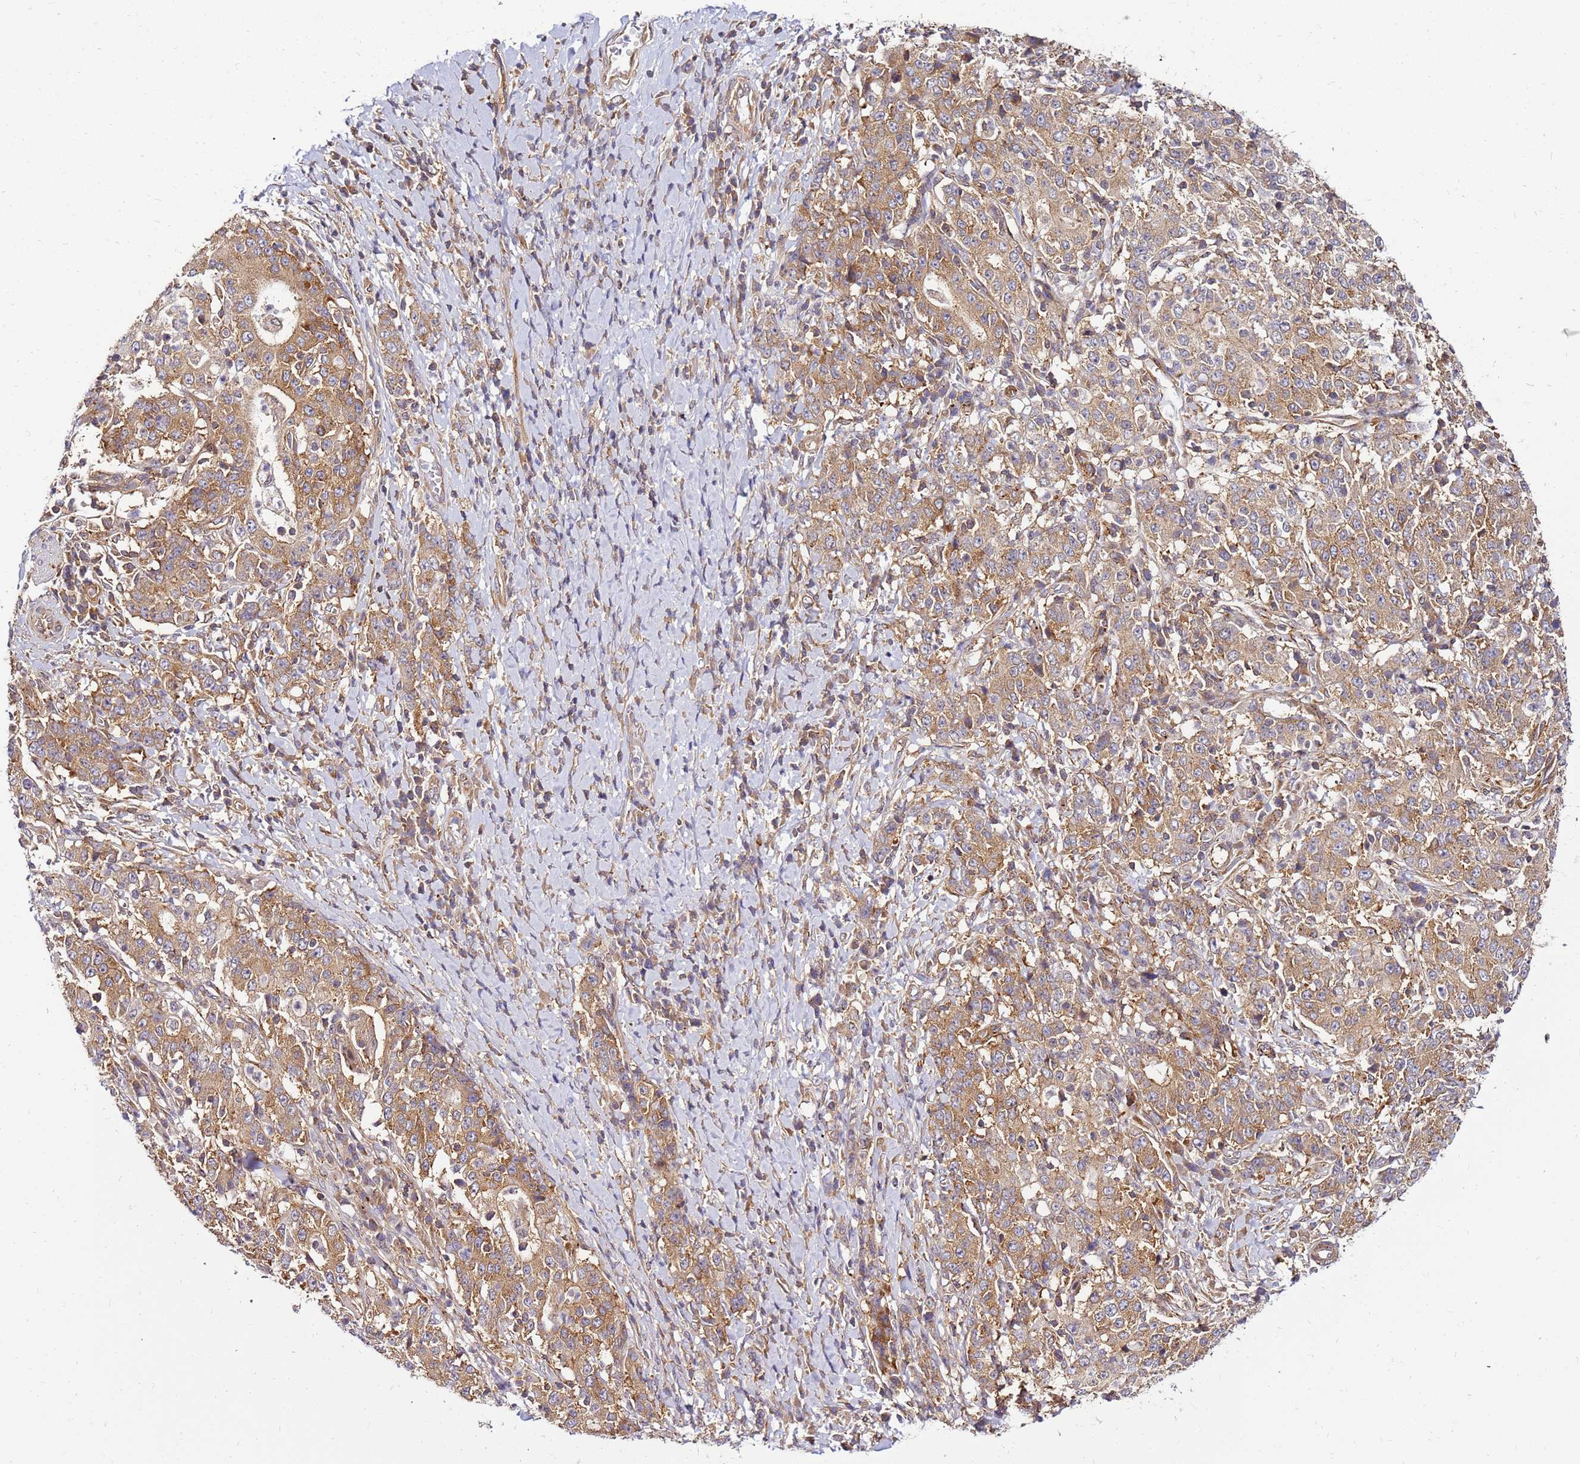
{"staining": {"intensity": "moderate", "quantity": ">75%", "location": "cytoplasmic/membranous"}, "tissue": "stomach cancer", "cell_type": "Tumor cells", "image_type": "cancer", "snomed": [{"axis": "morphology", "description": "Normal tissue, NOS"}, {"axis": "morphology", "description": "Adenocarcinoma, NOS"}, {"axis": "topography", "description": "Stomach, upper"}, {"axis": "topography", "description": "Stomach"}], "caption": "Protein expression analysis of adenocarcinoma (stomach) demonstrates moderate cytoplasmic/membranous staining in about >75% of tumor cells. Immunohistochemistry (ihc) stains the protein in brown and the nuclei are stained blue.", "gene": "PIH1D1", "patient": {"sex": "male", "age": 59}}